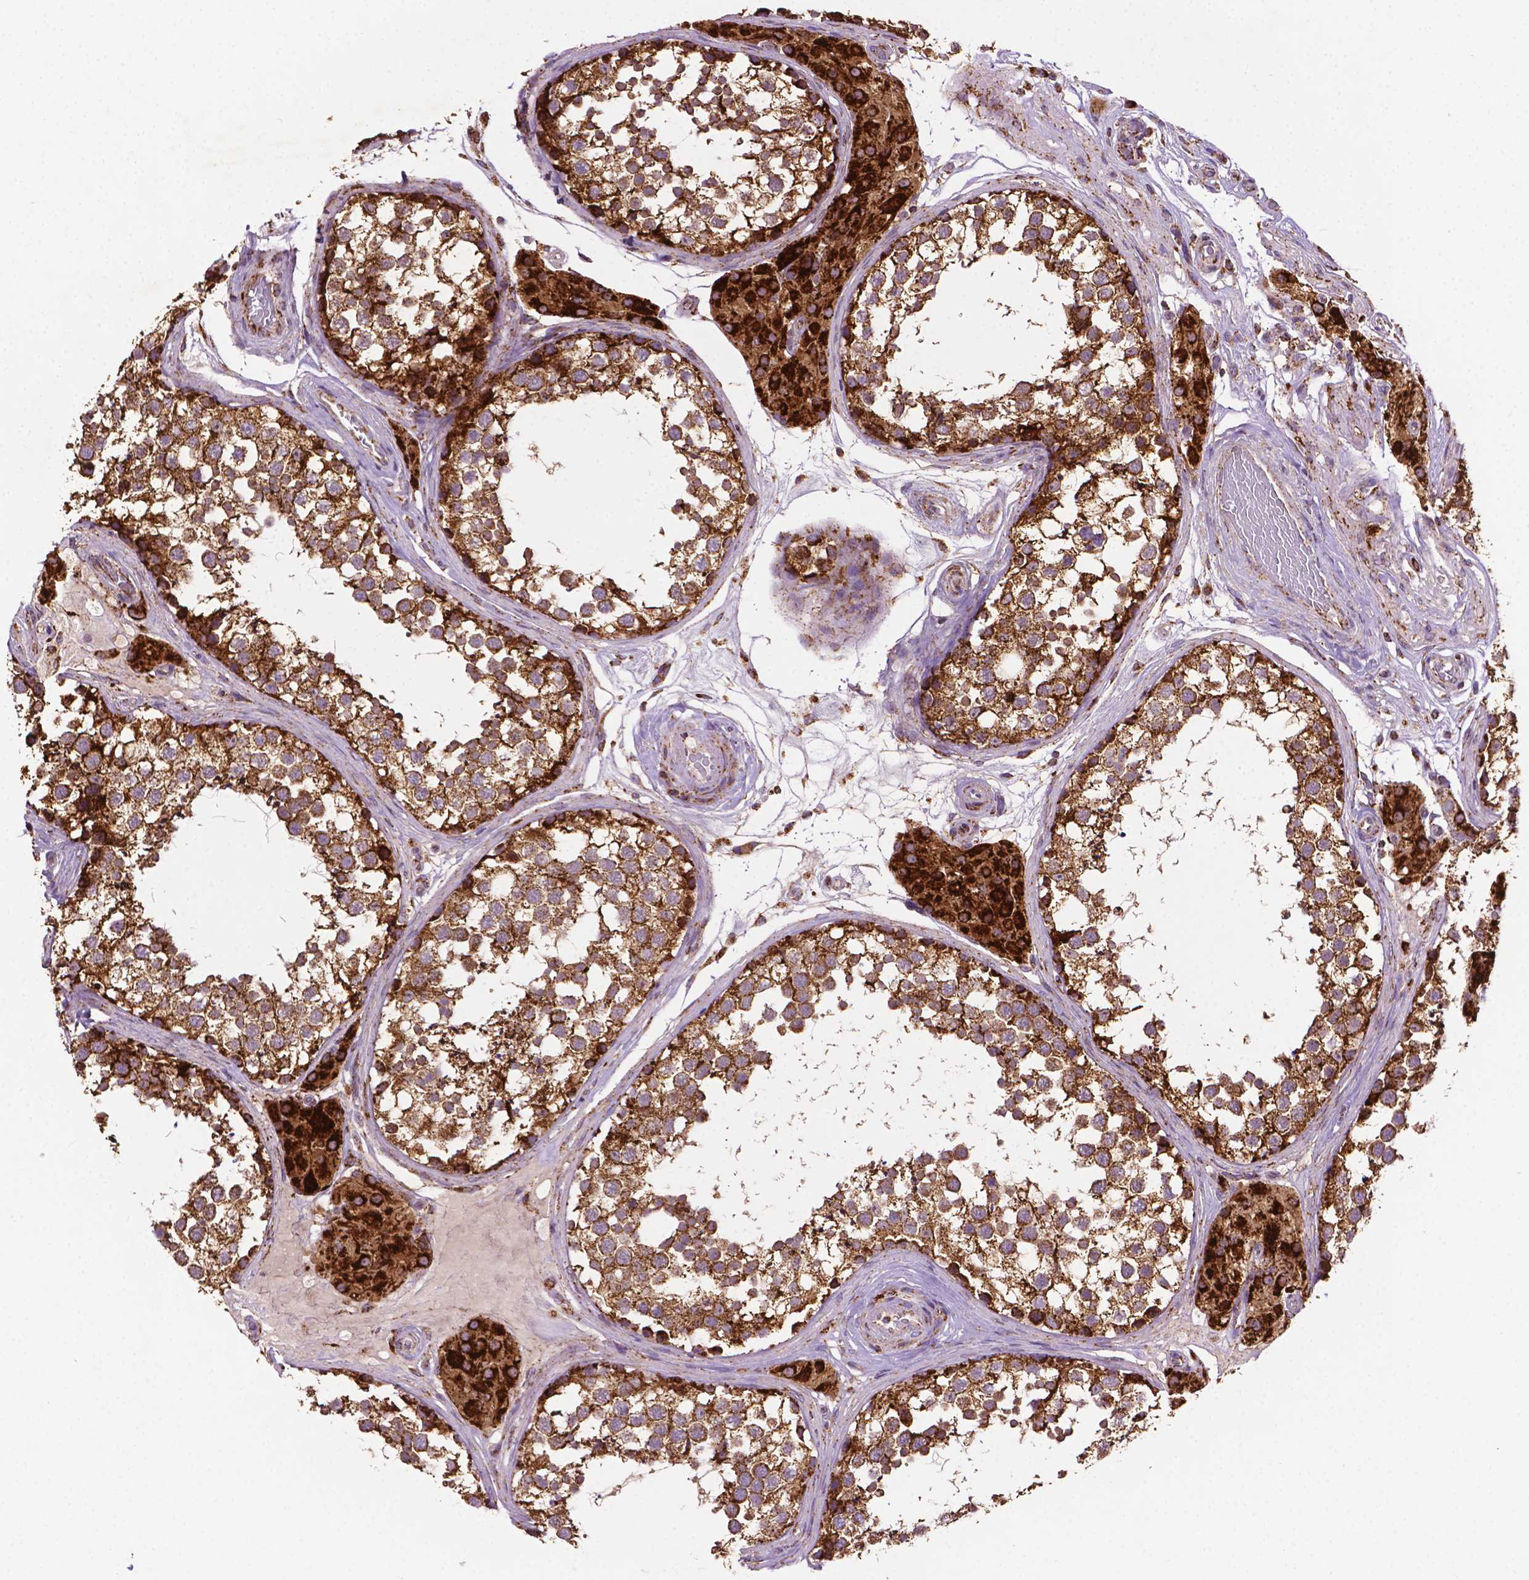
{"staining": {"intensity": "strong", "quantity": ">75%", "location": "cytoplasmic/membranous"}, "tissue": "testis", "cell_type": "Cells in seminiferous ducts", "image_type": "normal", "snomed": [{"axis": "morphology", "description": "Normal tissue, NOS"}, {"axis": "morphology", "description": "Seminoma, NOS"}, {"axis": "topography", "description": "Testis"}], "caption": "Immunohistochemical staining of normal human testis exhibits high levels of strong cytoplasmic/membranous expression in about >75% of cells in seminiferous ducts. Using DAB (3,3'-diaminobenzidine) (brown) and hematoxylin (blue) stains, captured at high magnification using brightfield microscopy.", "gene": "ILVBL", "patient": {"sex": "male", "age": 65}}